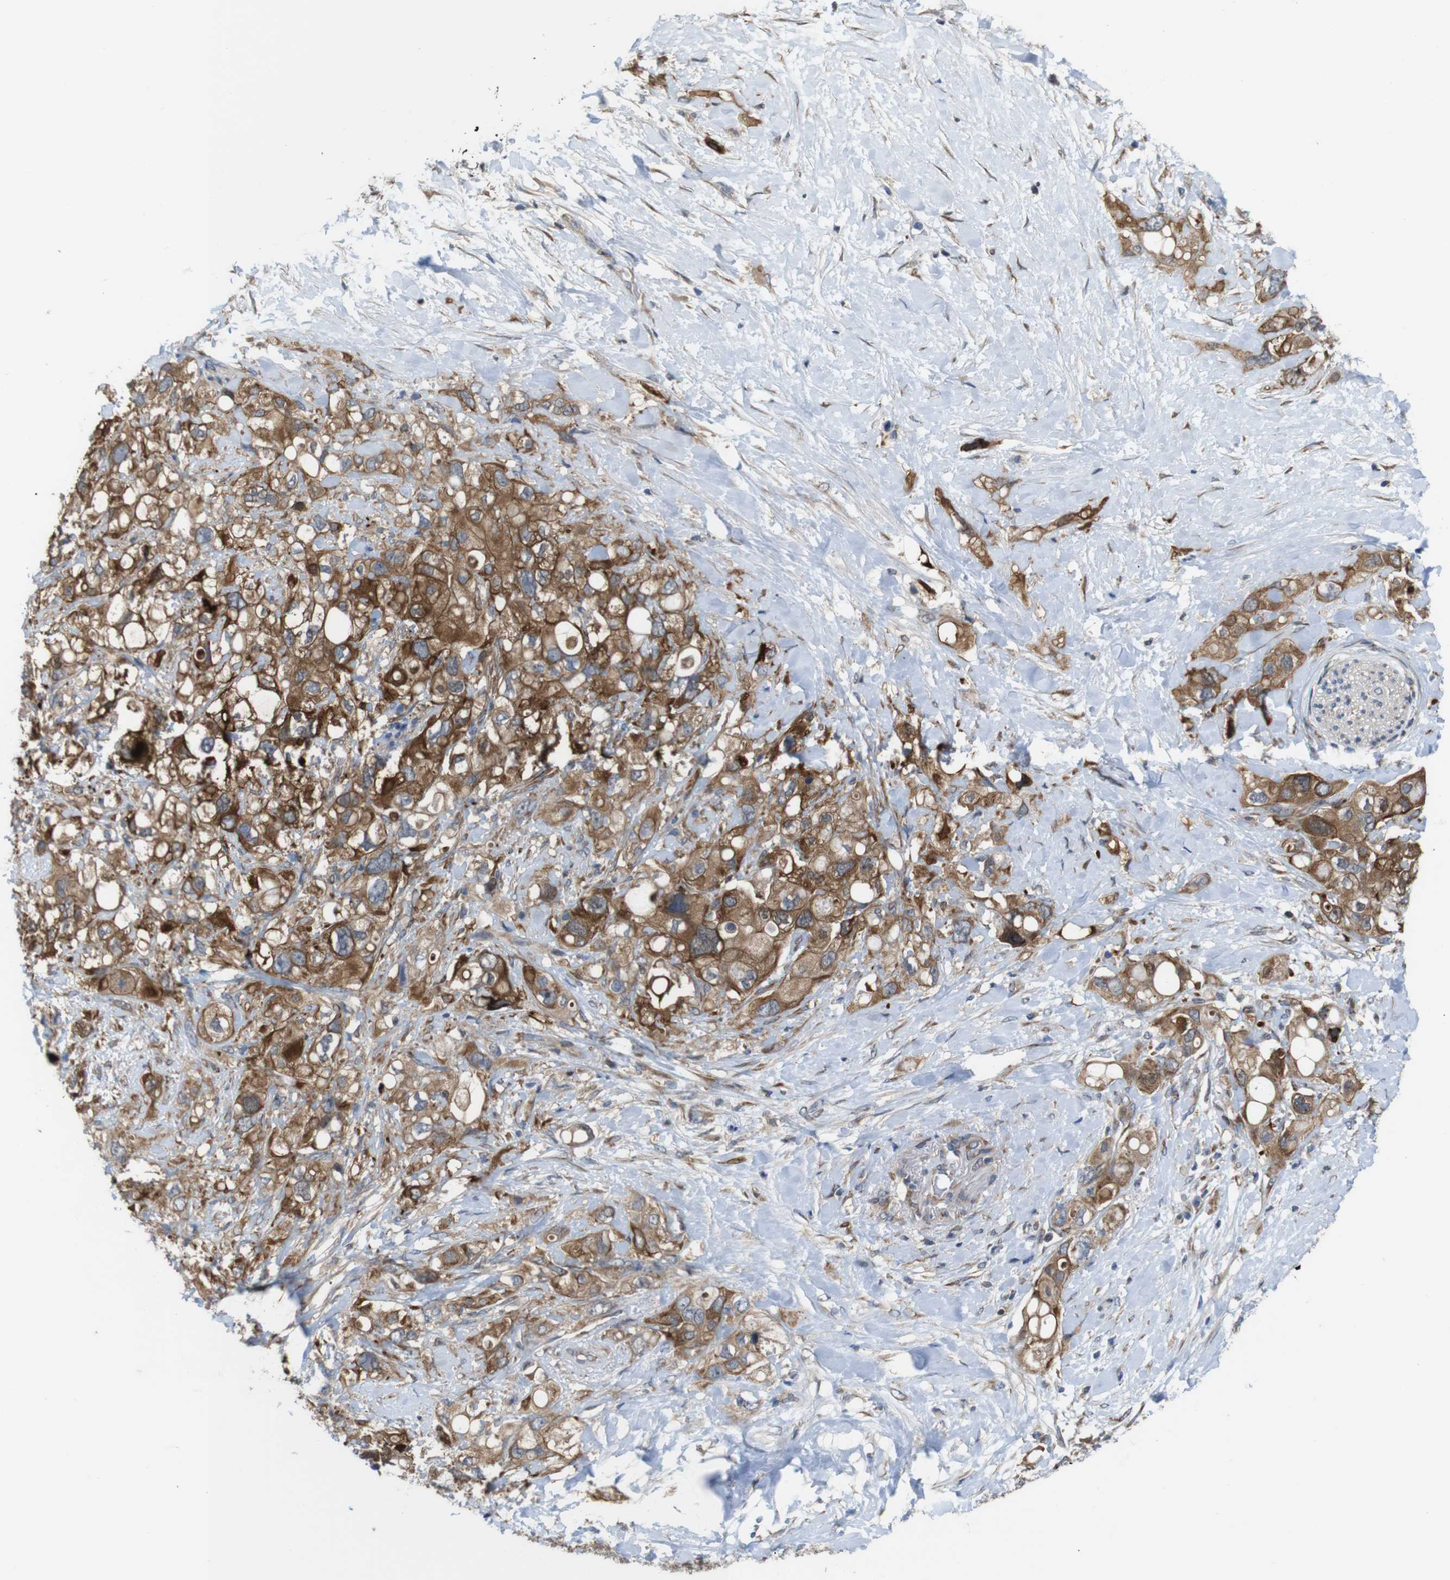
{"staining": {"intensity": "moderate", "quantity": ">75%", "location": "cytoplasmic/membranous"}, "tissue": "pancreatic cancer", "cell_type": "Tumor cells", "image_type": "cancer", "snomed": [{"axis": "morphology", "description": "Adenocarcinoma, NOS"}, {"axis": "topography", "description": "Pancreas"}], "caption": "This is a micrograph of immunohistochemistry staining of adenocarcinoma (pancreatic), which shows moderate positivity in the cytoplasmic/membranous of tumor cells.", "gene": "PCOLCE2", "patient": {"sex": "female", "age": 56}}